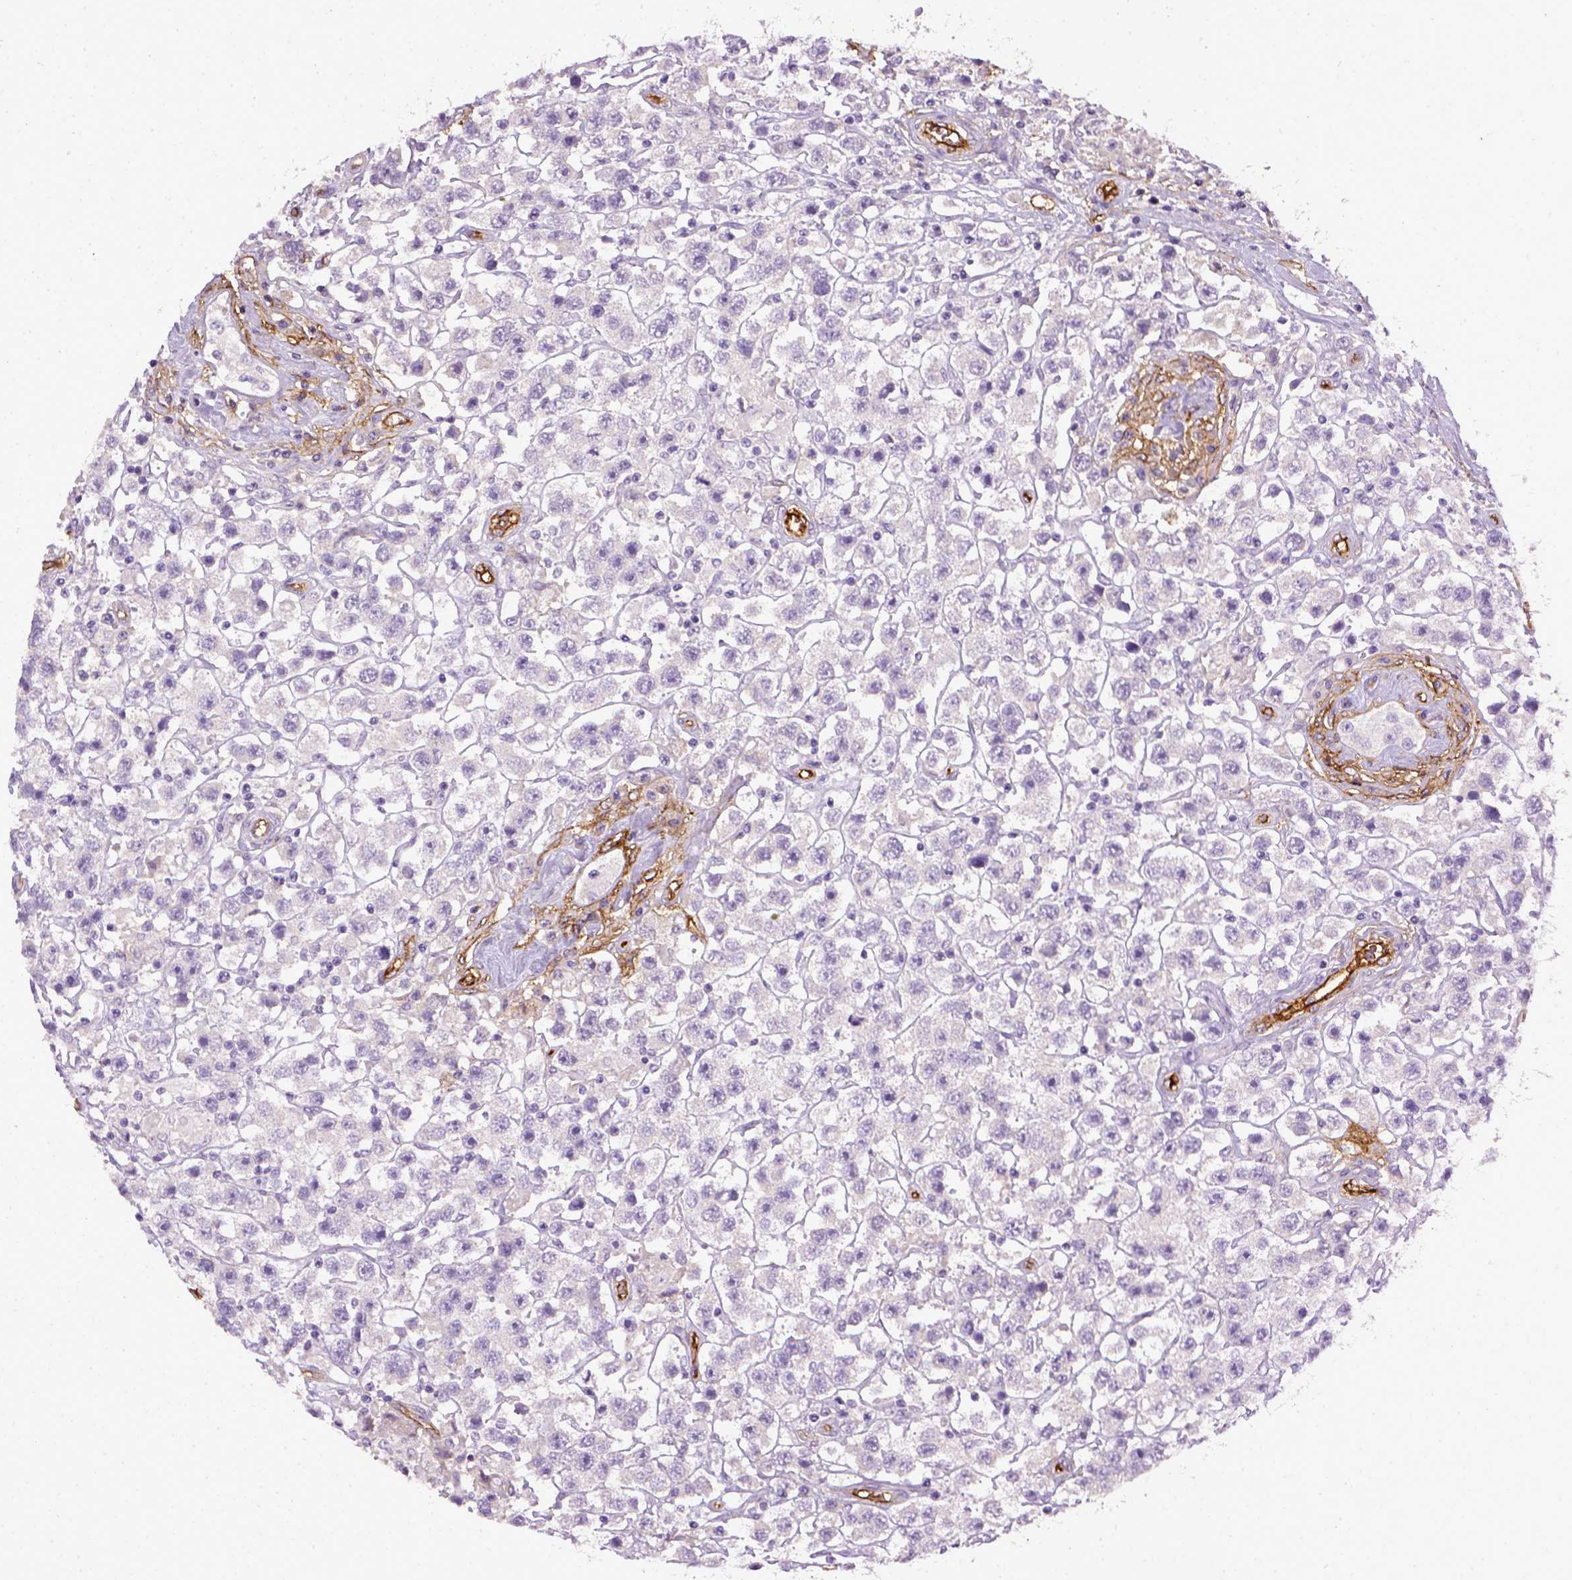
{"staining": {"intensity": "negative", "quantity": "none", "location": "none"}, "tissue": "testis cancer", "cell_type": "Tumor cells", "image_type": "cancer", "snomed": [{"axis": "morphology", "description": "Seminoma, NOS"}, {"axis": "topography", "description": "Testis"}], "caption": "A micrograph of human testis cancer (seminoma) is negative for staining in tumor cells.", "gene": "ENG", "patient": {"sex": "male", "age": 45}}